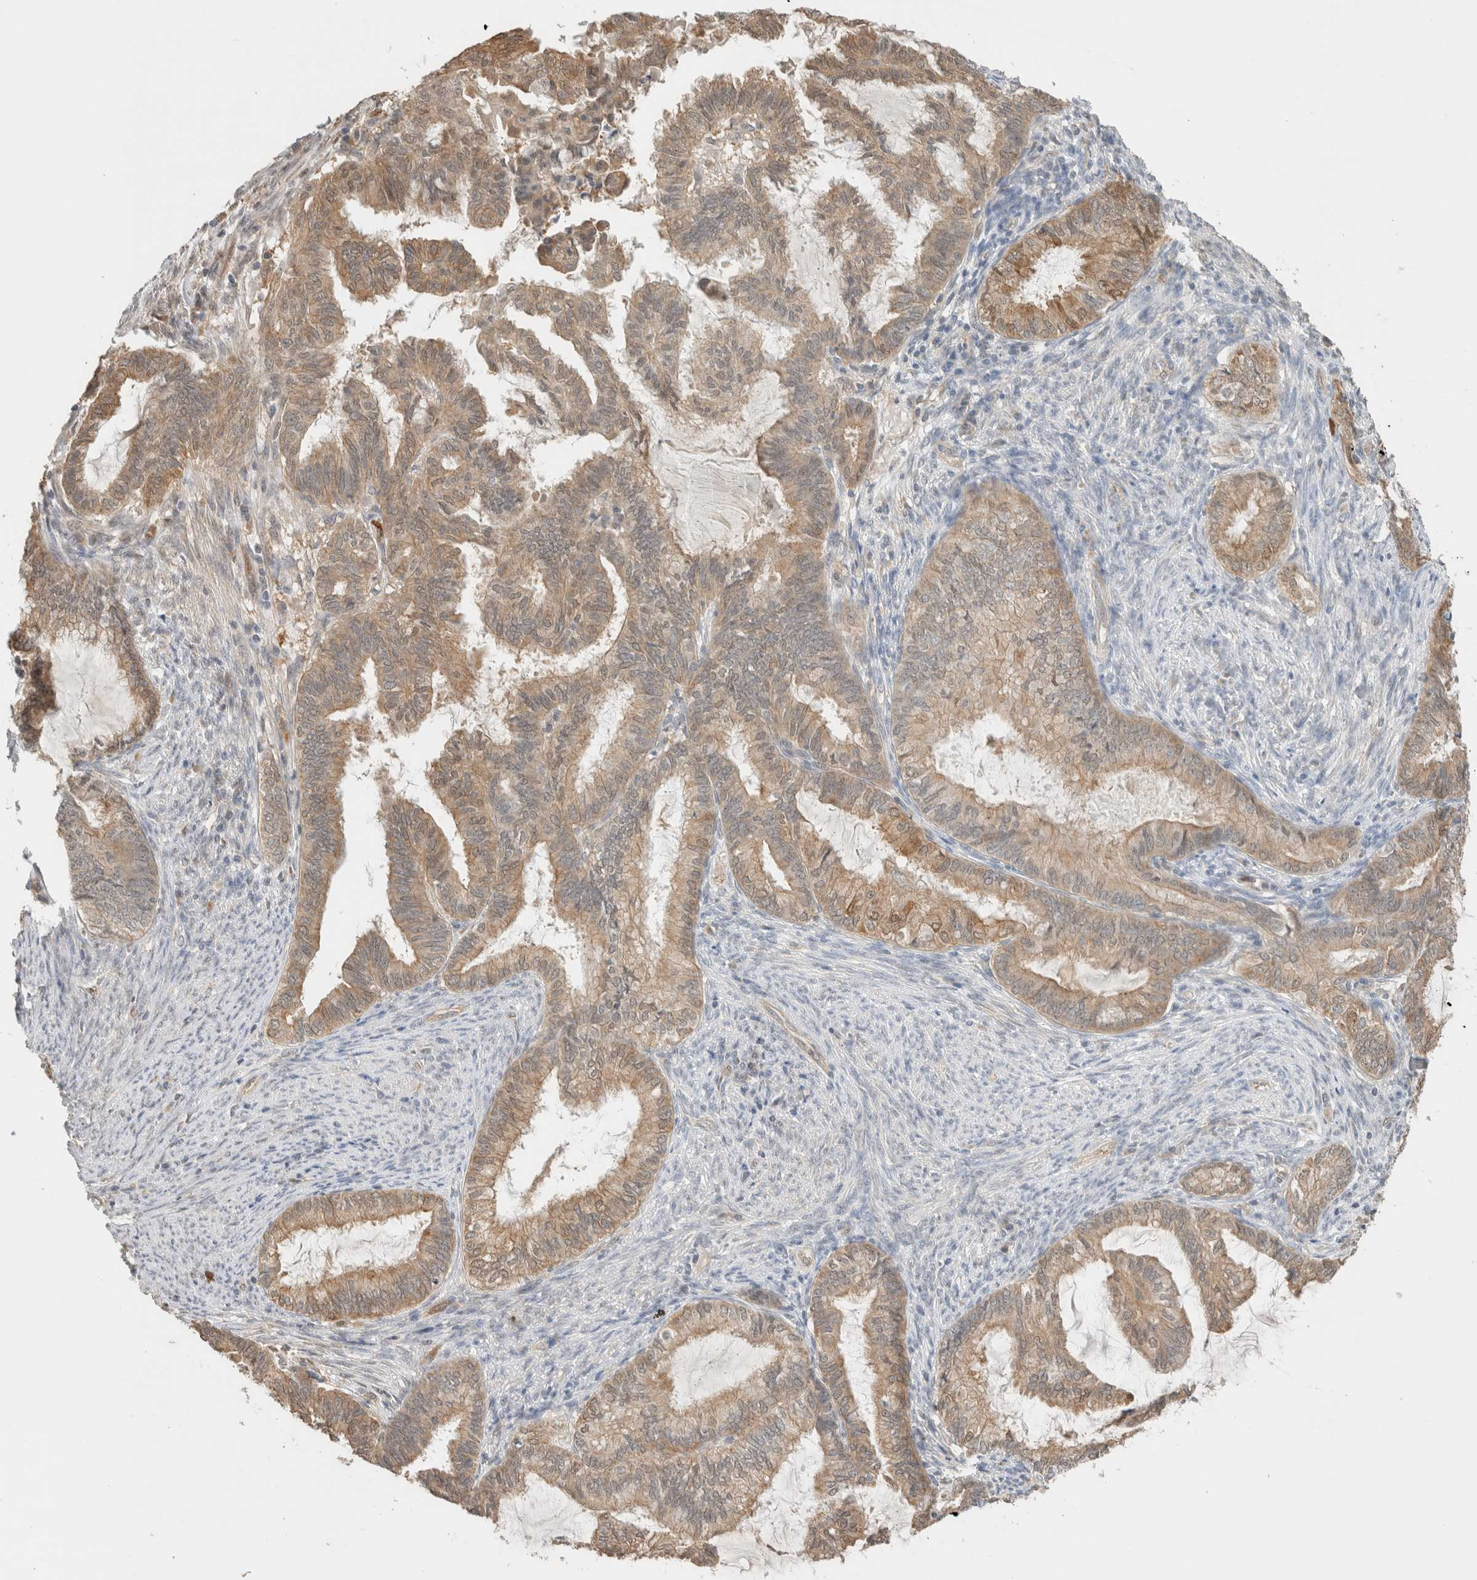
{"staining": {"intensity": "weak", "quantity": ">75%", "location": "cytoplasmic/membranous,nuclear"}, "tissue": "endometrial cancer", "cell_type": "Tumor cells", "image_type": "cancer", "snomed": [{"axis": "morphology", "description": "Adenocarcinoma, NOS"}, {"axis": "topography", "description": "Endometrium"}], "caption": "The photomicrograph demonstrates staining of endometrial cancer (adenocarcinoma), revealing weak cytoplasmic/membranous and nuclear protein staining (brown color) within tumor cells.", "gene": "CA13", "patient": {"sex": "female", "age": 86}}